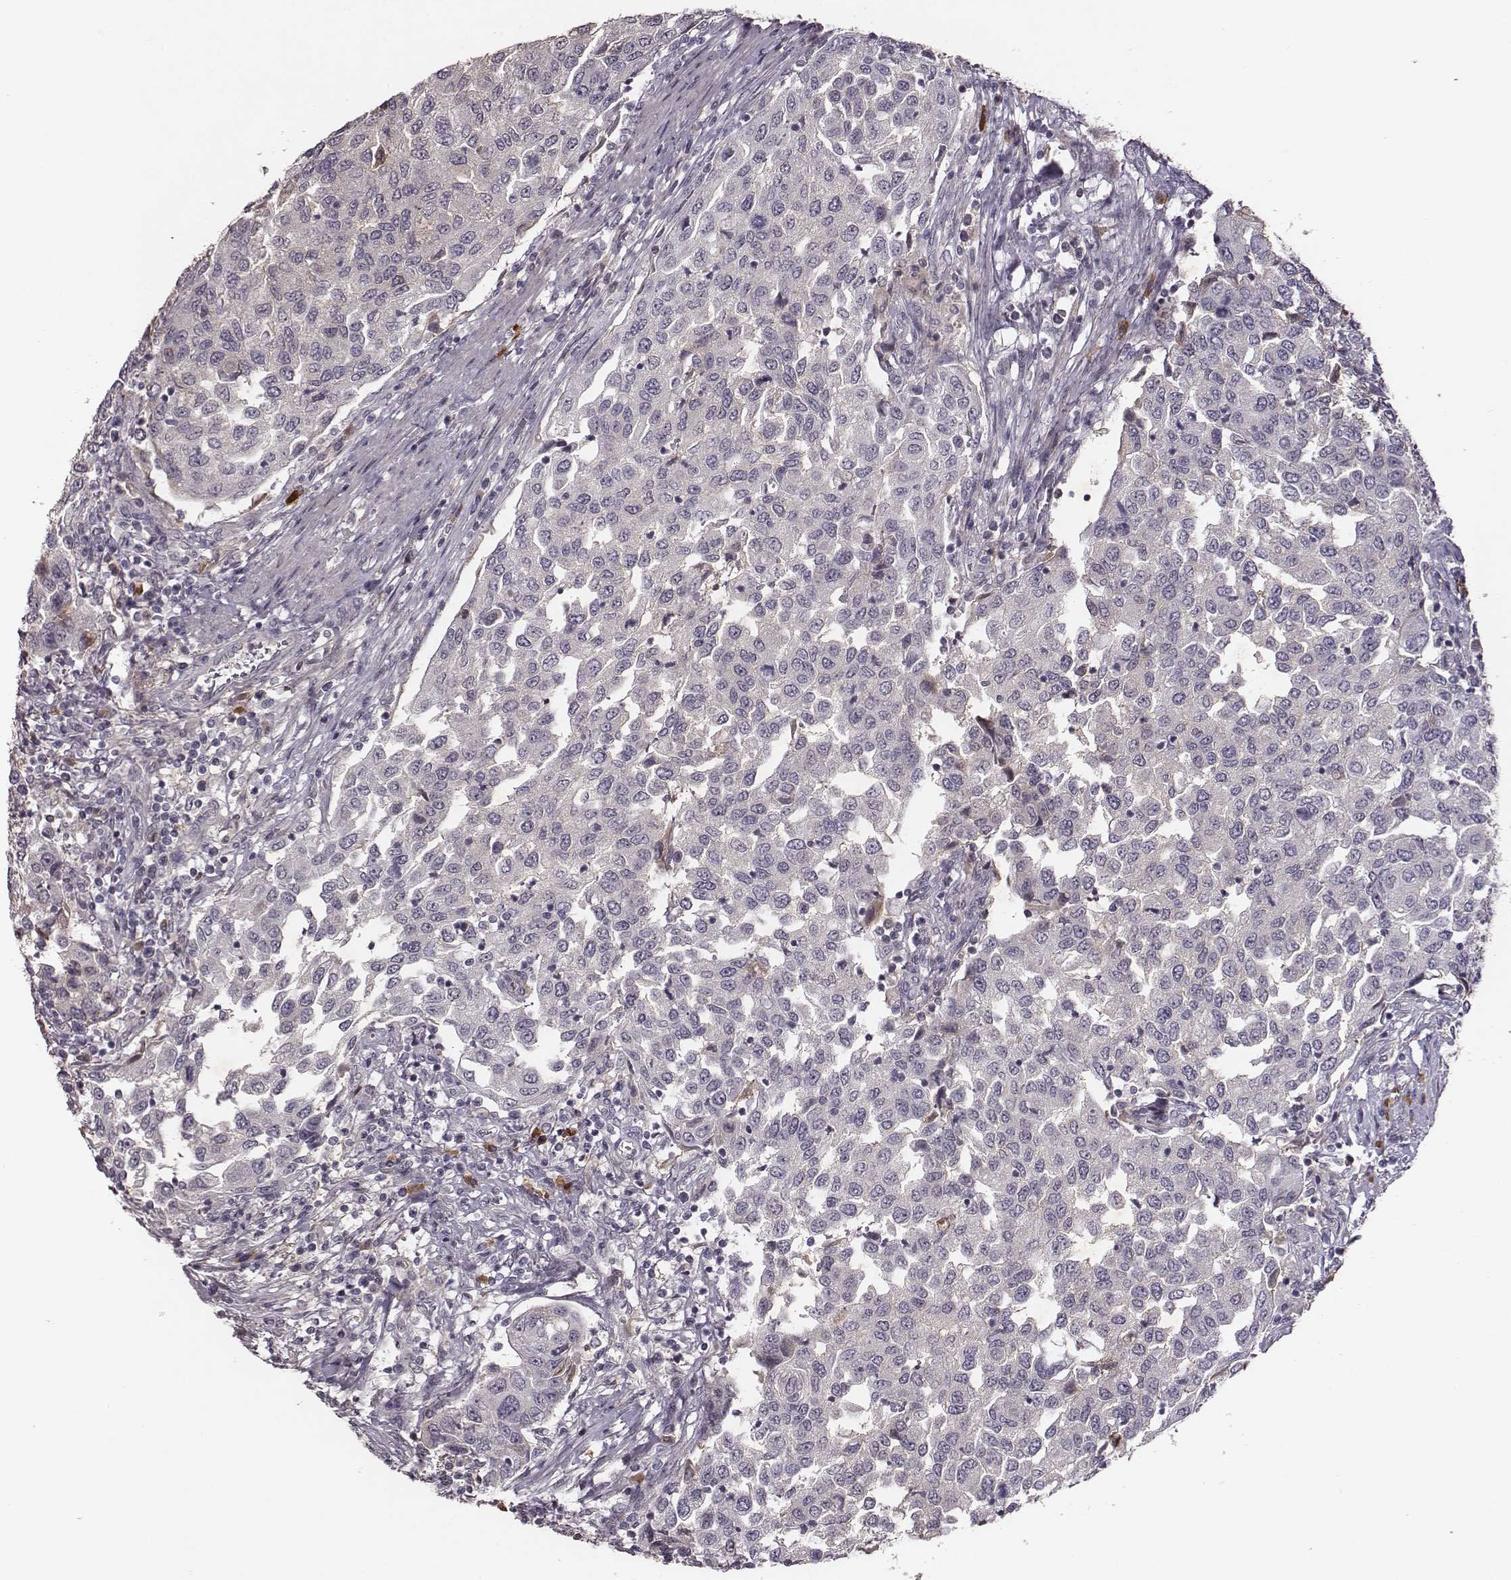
{"staining": {"intensity": "negative", "quantity": "none", "location": "none"}, "tissue": "urothelial cancer", "cell_type": "Tumor cells", "image_type": "cancer", "snomed": [{"axis": "morphology", "description": "Urothelial carcinoma, High grade"}, {"axis": "topography", "description": "Urinary bladder"}], "caption": "A histopathology image of high-grade urothelial carcinoma stained for a protein shows no brown staining in tumor cells.", "gene": "SLC22A6", "patient": {"sex": "female", "age": 78}}